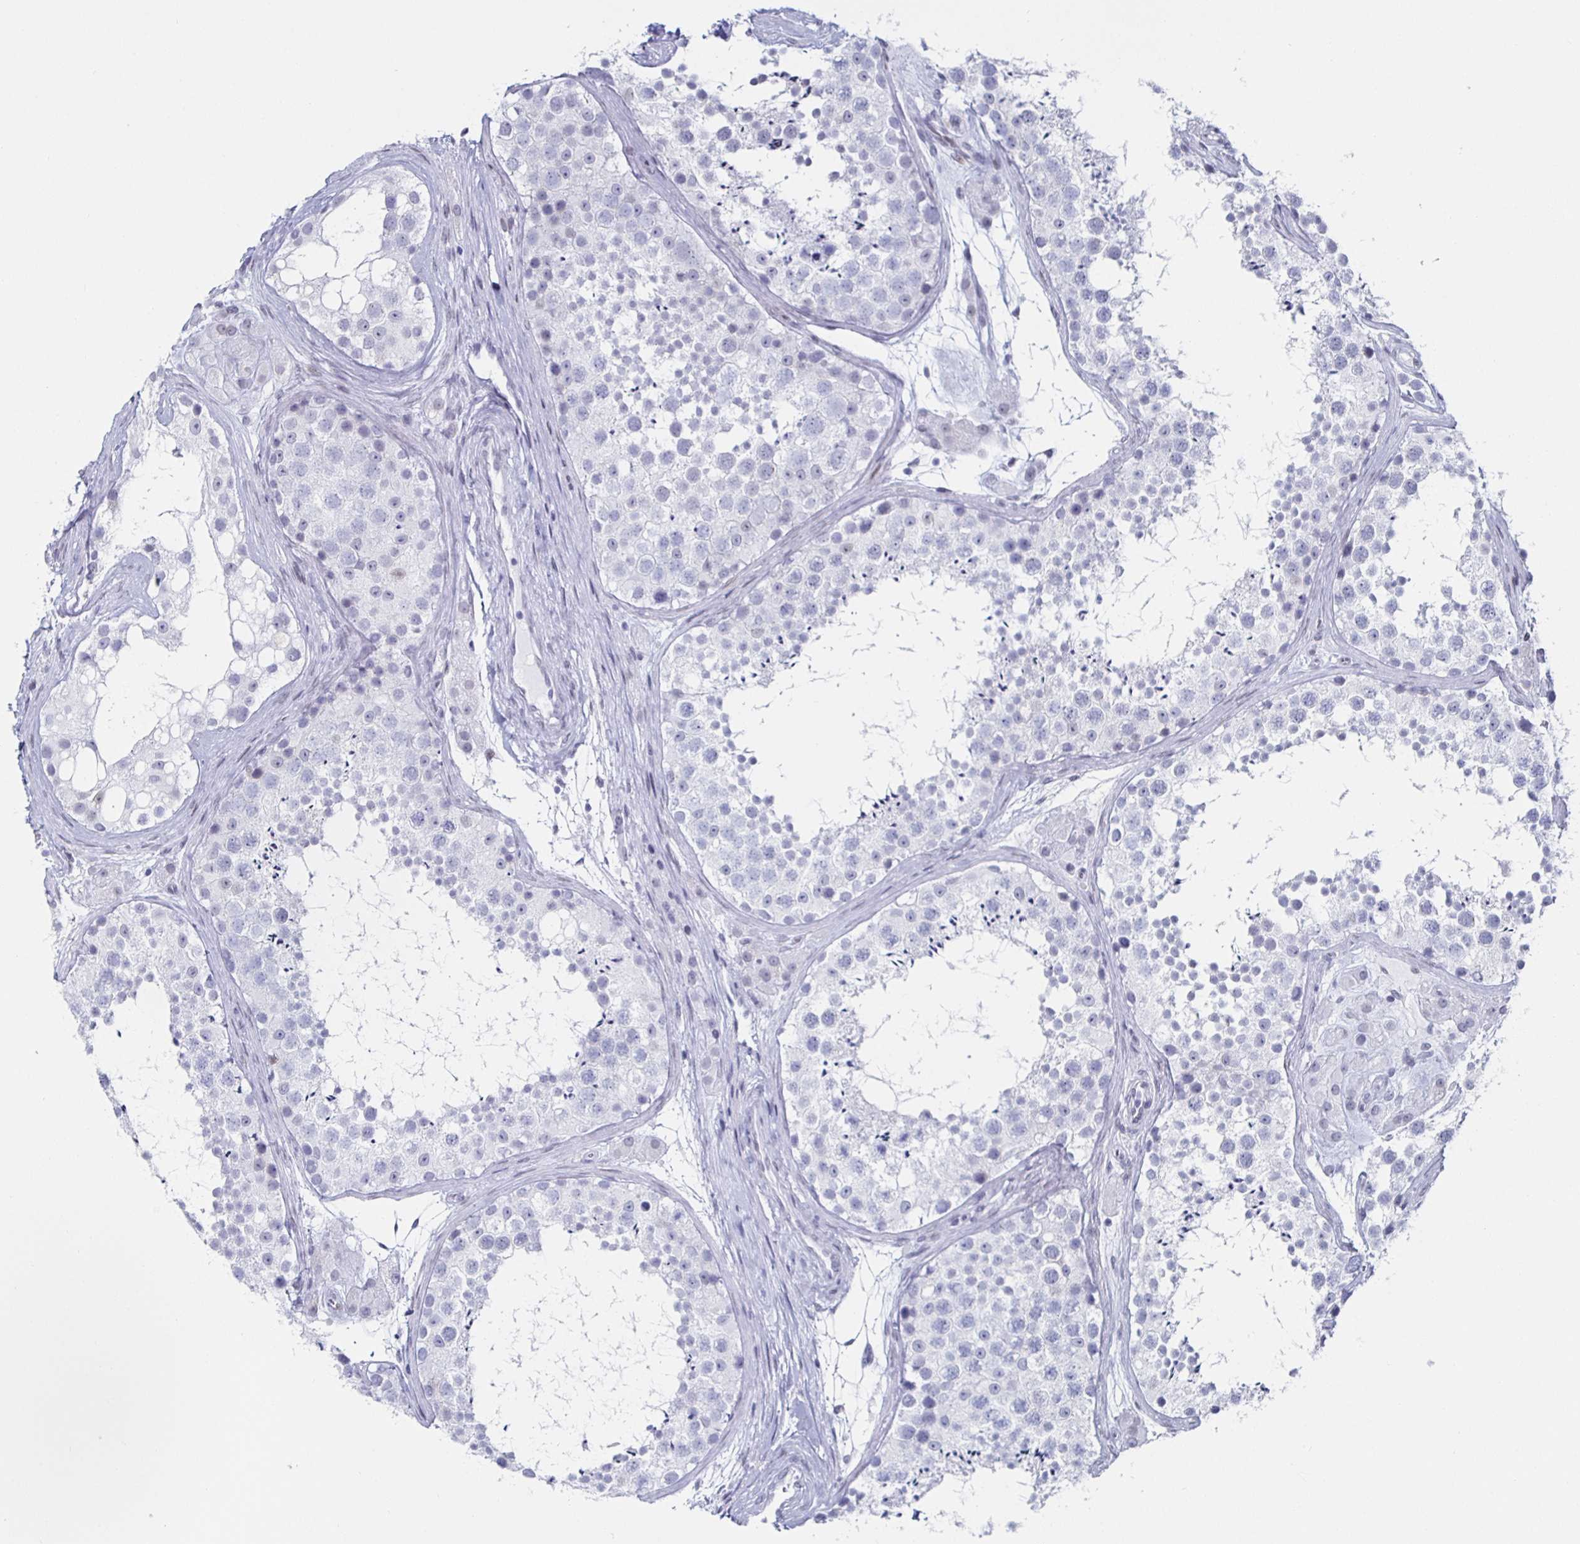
{"staining": {"intensity": "negative", "quantity": "none", "location": "none"}, "tissue": "testis", "cell_type": "Cells in seminiferous ducts", "image_type": "normal", "snomed": [{"axis": "morphology", "description": "Normal tissue, NOS"}, {"axis": "topography", "description": "Testis"}], "caption": "The photomicrograph exhibits no significant expression in cells in seminiferous ducts of testis.", "gene": "KRT4", "patient": {"sex": "male", "age": 41}}